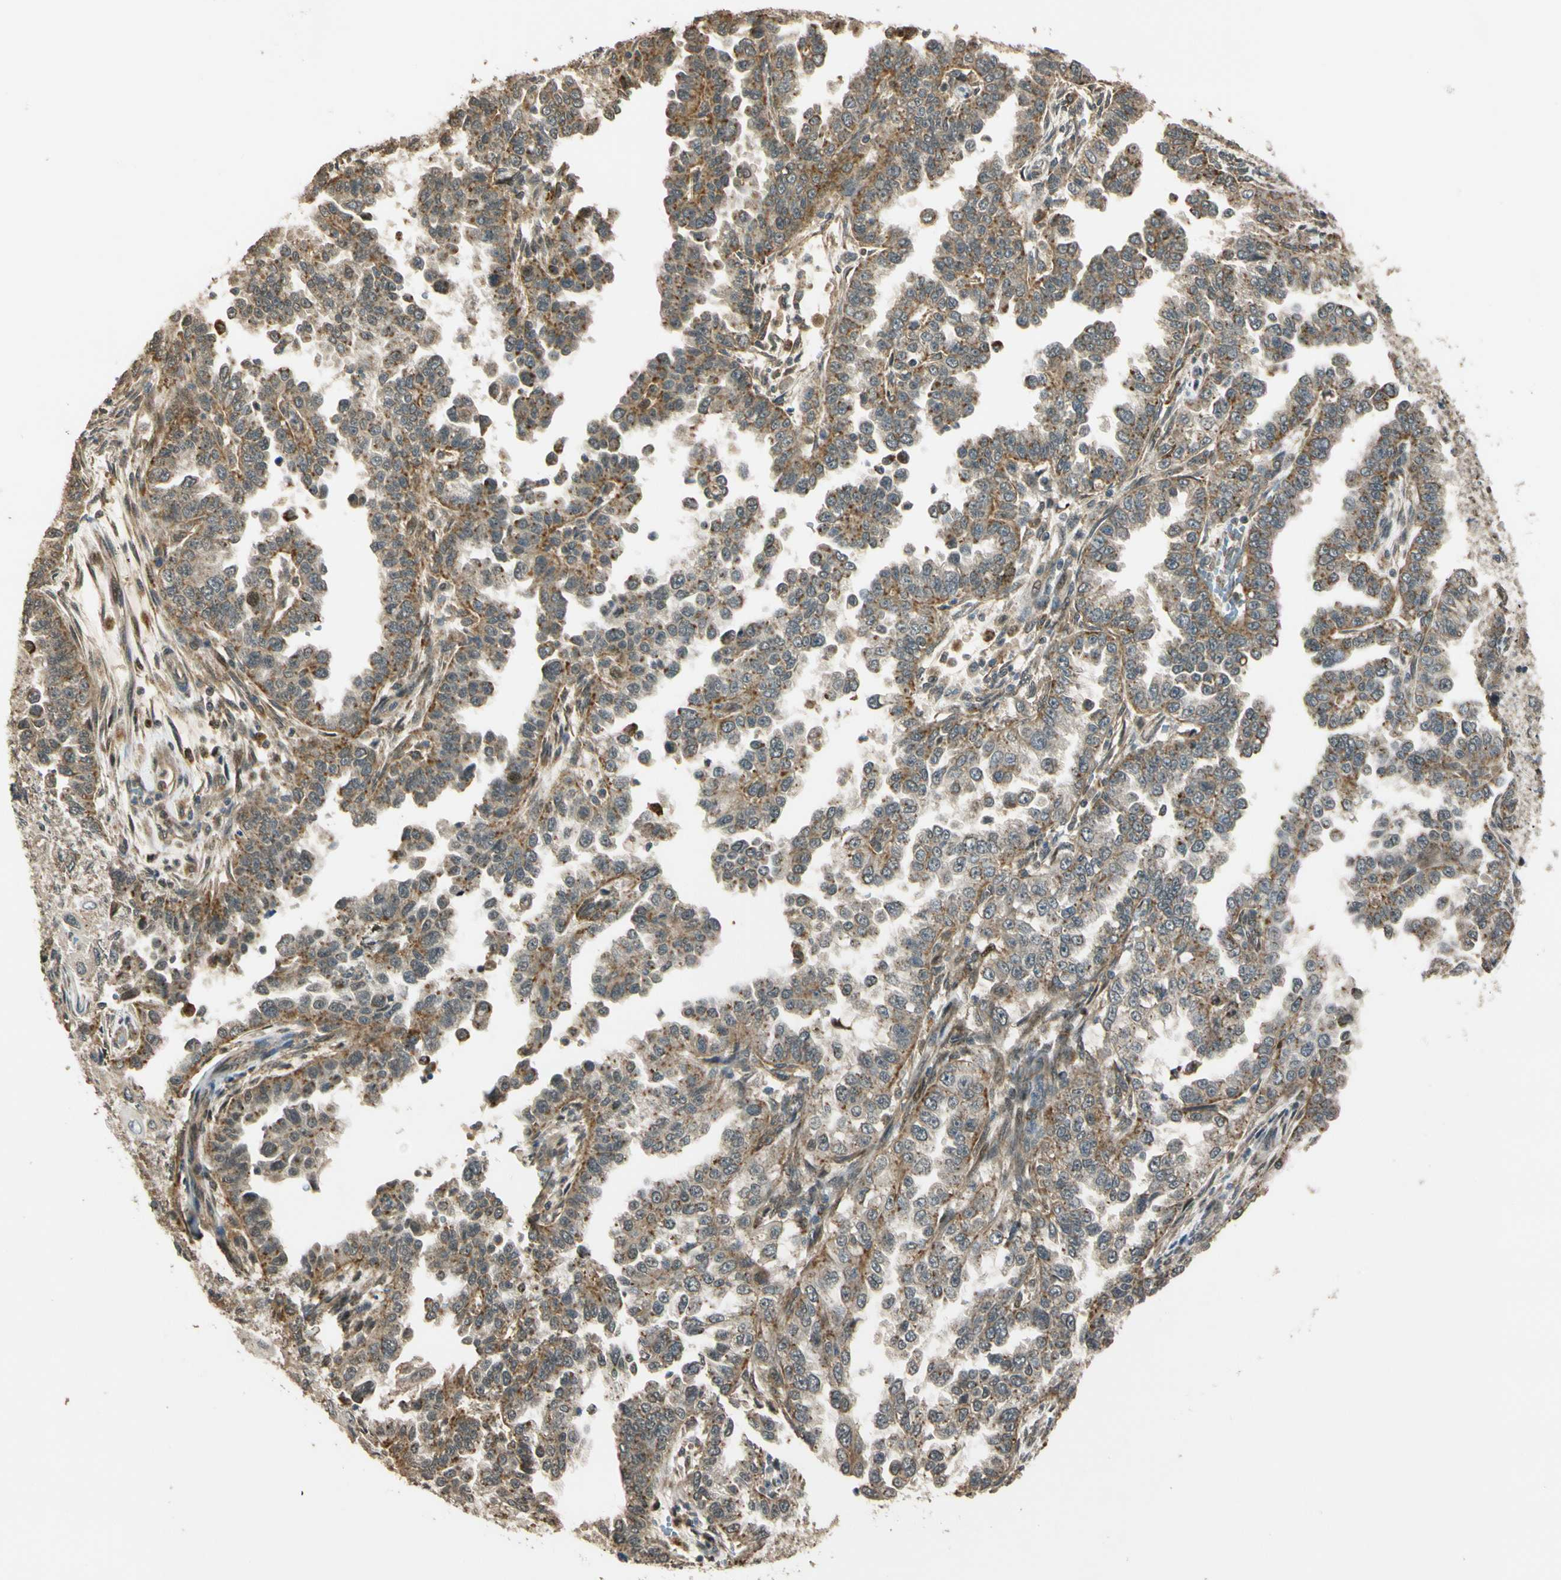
{"staining": {"intensity": "moderate", "quantity": "25%-75%", "location": "cytoplasmic/membranous"}, "tissue": "endometrial cancer", "cell_type": "Tumor cells", "image_type": "cancer", "snomed": [{"axis": "morphology", "description": "Adenocarcinoma, NOS"}, {"axis": "topography", "description": "Endometrium"}], "caption": "Endometrial adenocarcinoma stained with a protein marker demonstrates moderate staining in tumor cells.", "gene": "LAMTOR1", "patient": {"sex": "female", "age": 85}}